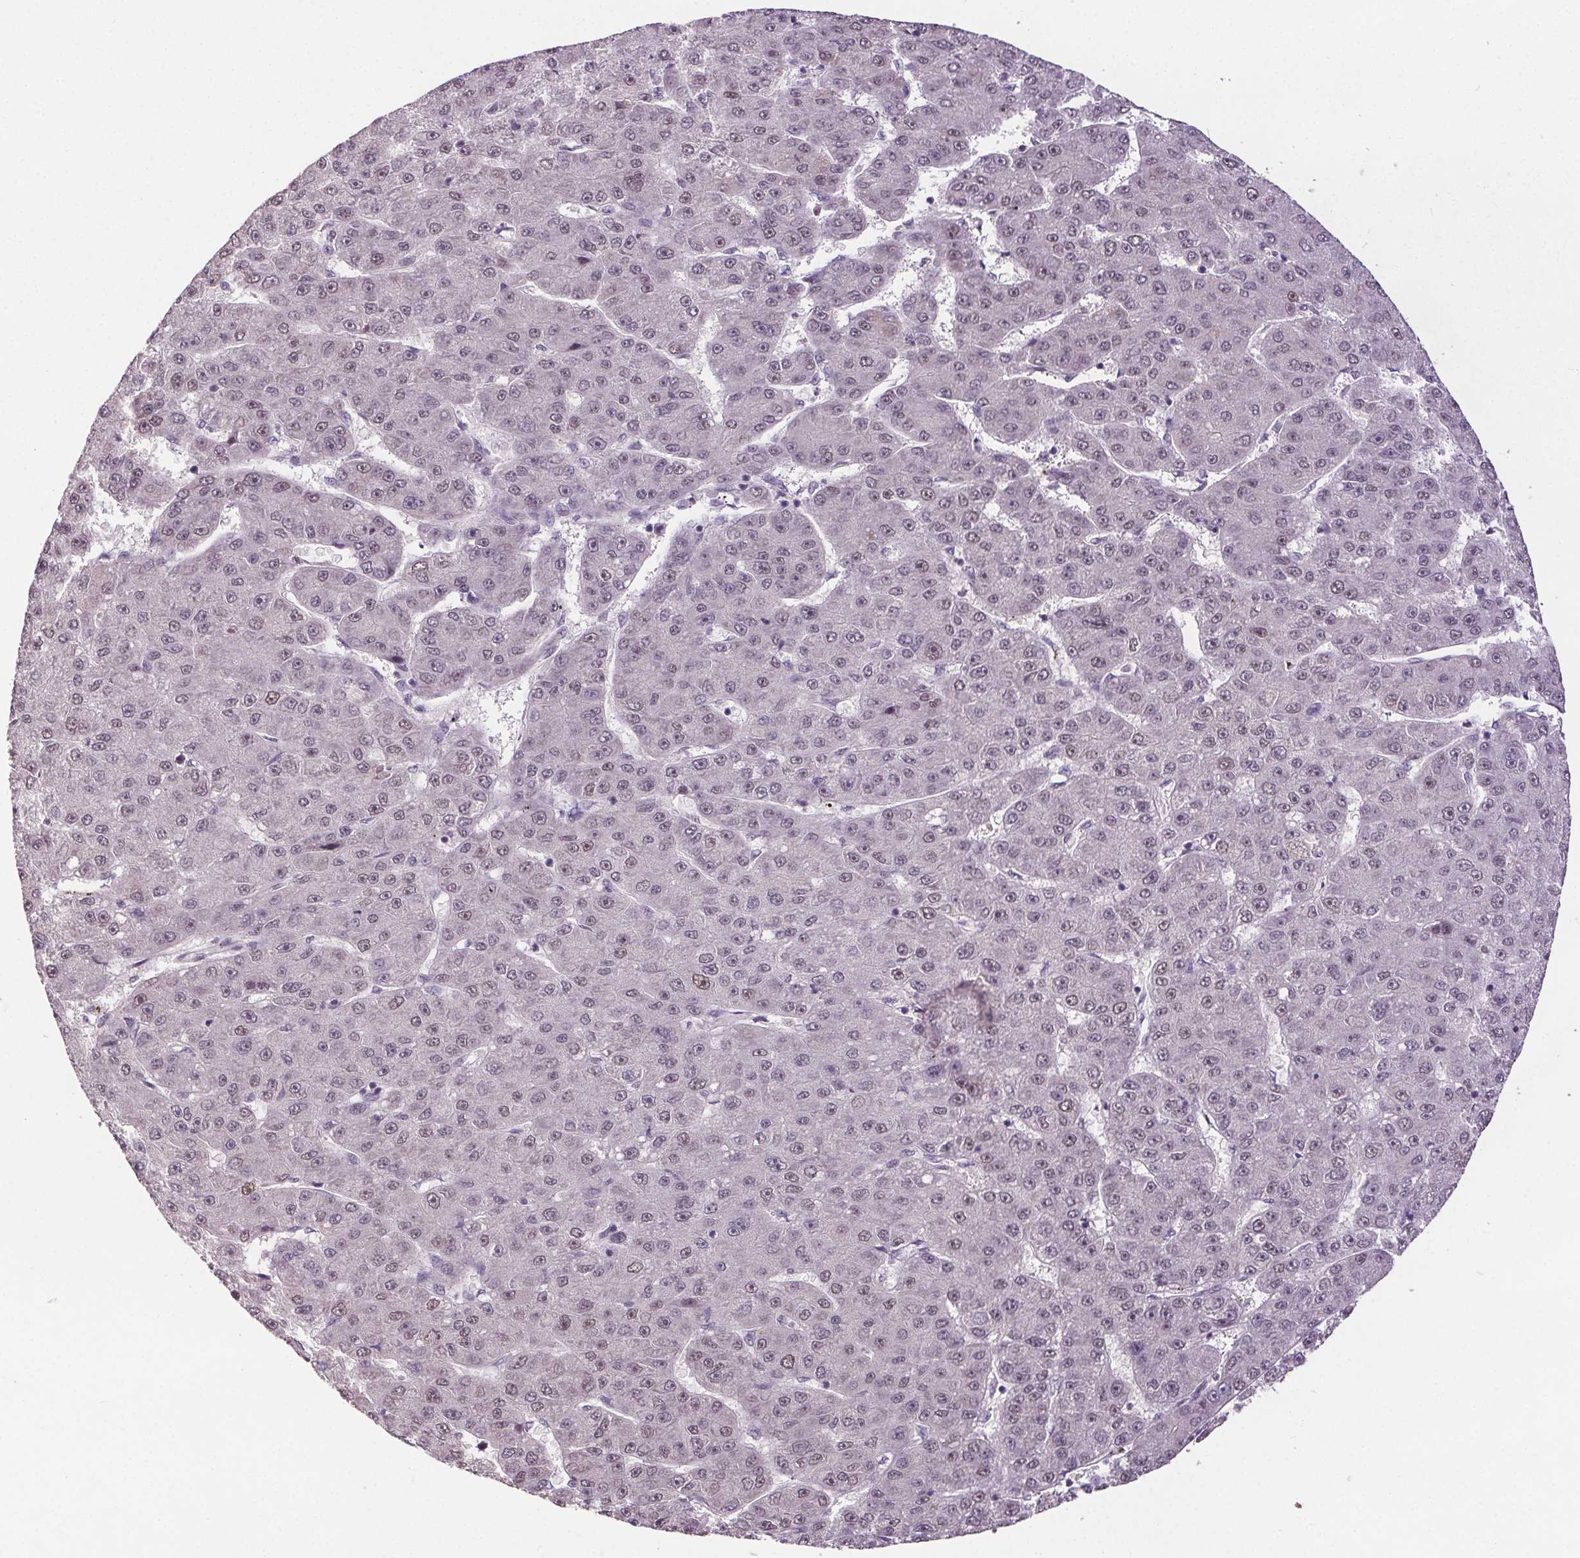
{"staining": {"intensity": "weak", "quantity": "<25%", "location": "nuclear"}, "tissue": "liver cancer", "cell_type": "Tumor cells", "image_type": "cancer", "snomed": [{"axis": "morphology", "description": "Carcinoma, Hepatocellular, NOS"}, {"axis": "topography", "description": "Liver"}], "caption": "IHC photomicrograph of liver cancer stained for a protein (brown), which reveals no expression in tumor cells.", "gene": "CENPF", "patient": {"sex": "male", "age": 67}}